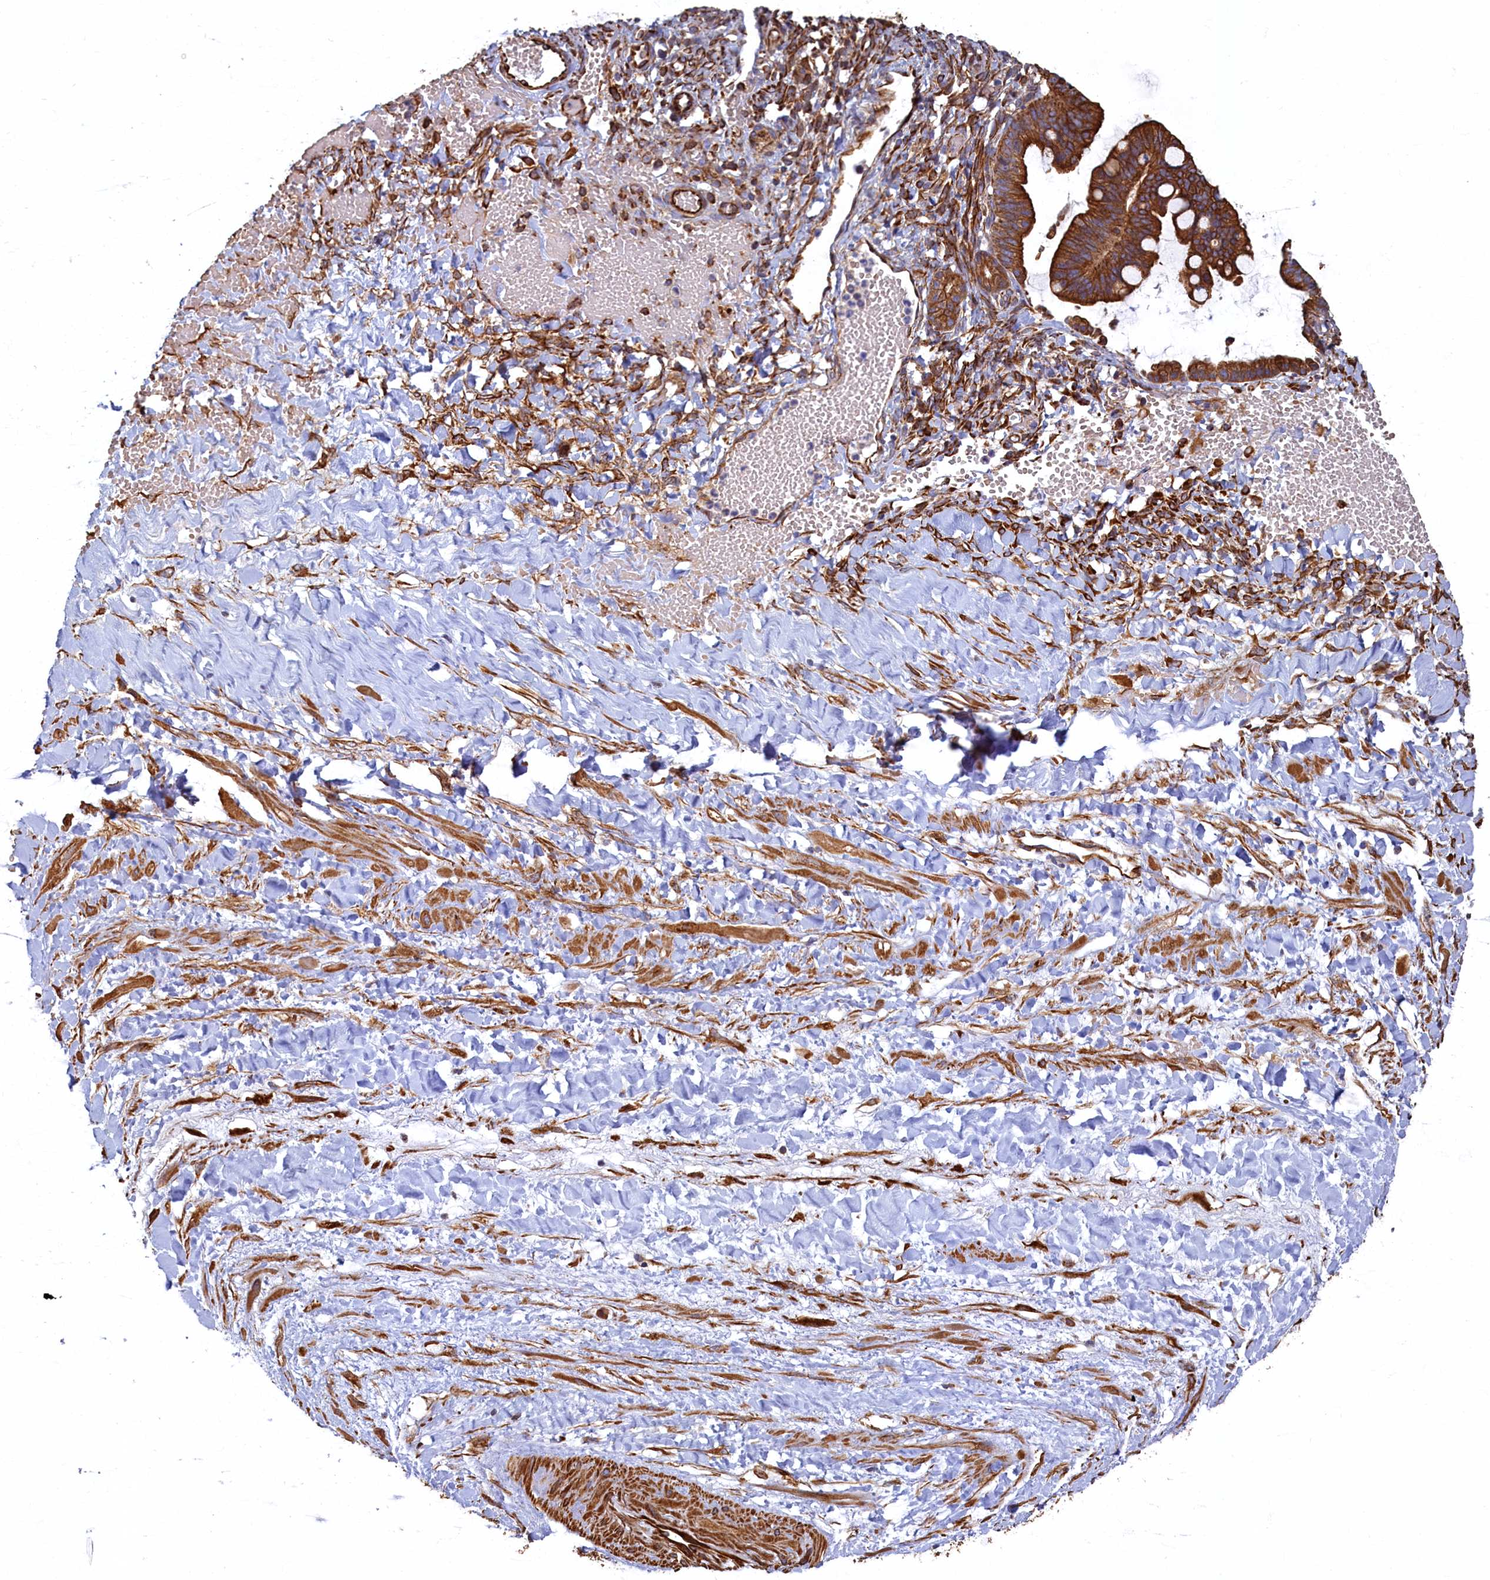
{"staining": {"intensity": "strong", "quantity": ">75%", "location": "cytoplasmic/membranous"}, "tissue": "ovarian cancer", "cell_type": "Tumor cells", "image_type": "cancer", "snomed": [{"axis": "morphology", "description": "Cystadenocarcinoma, mucinous, NOS"}, {"axis": "topography", "description": "Ovary"}], "caption": "Ovarian mucinous cystadenocarcinoma stained with a brown dye exhibits strong cytoplasmic/membranous positive expression in approximately >75% of tumor cells.", "gene": "LRRC57", "patient": {"sex": "female", "age": 73}}